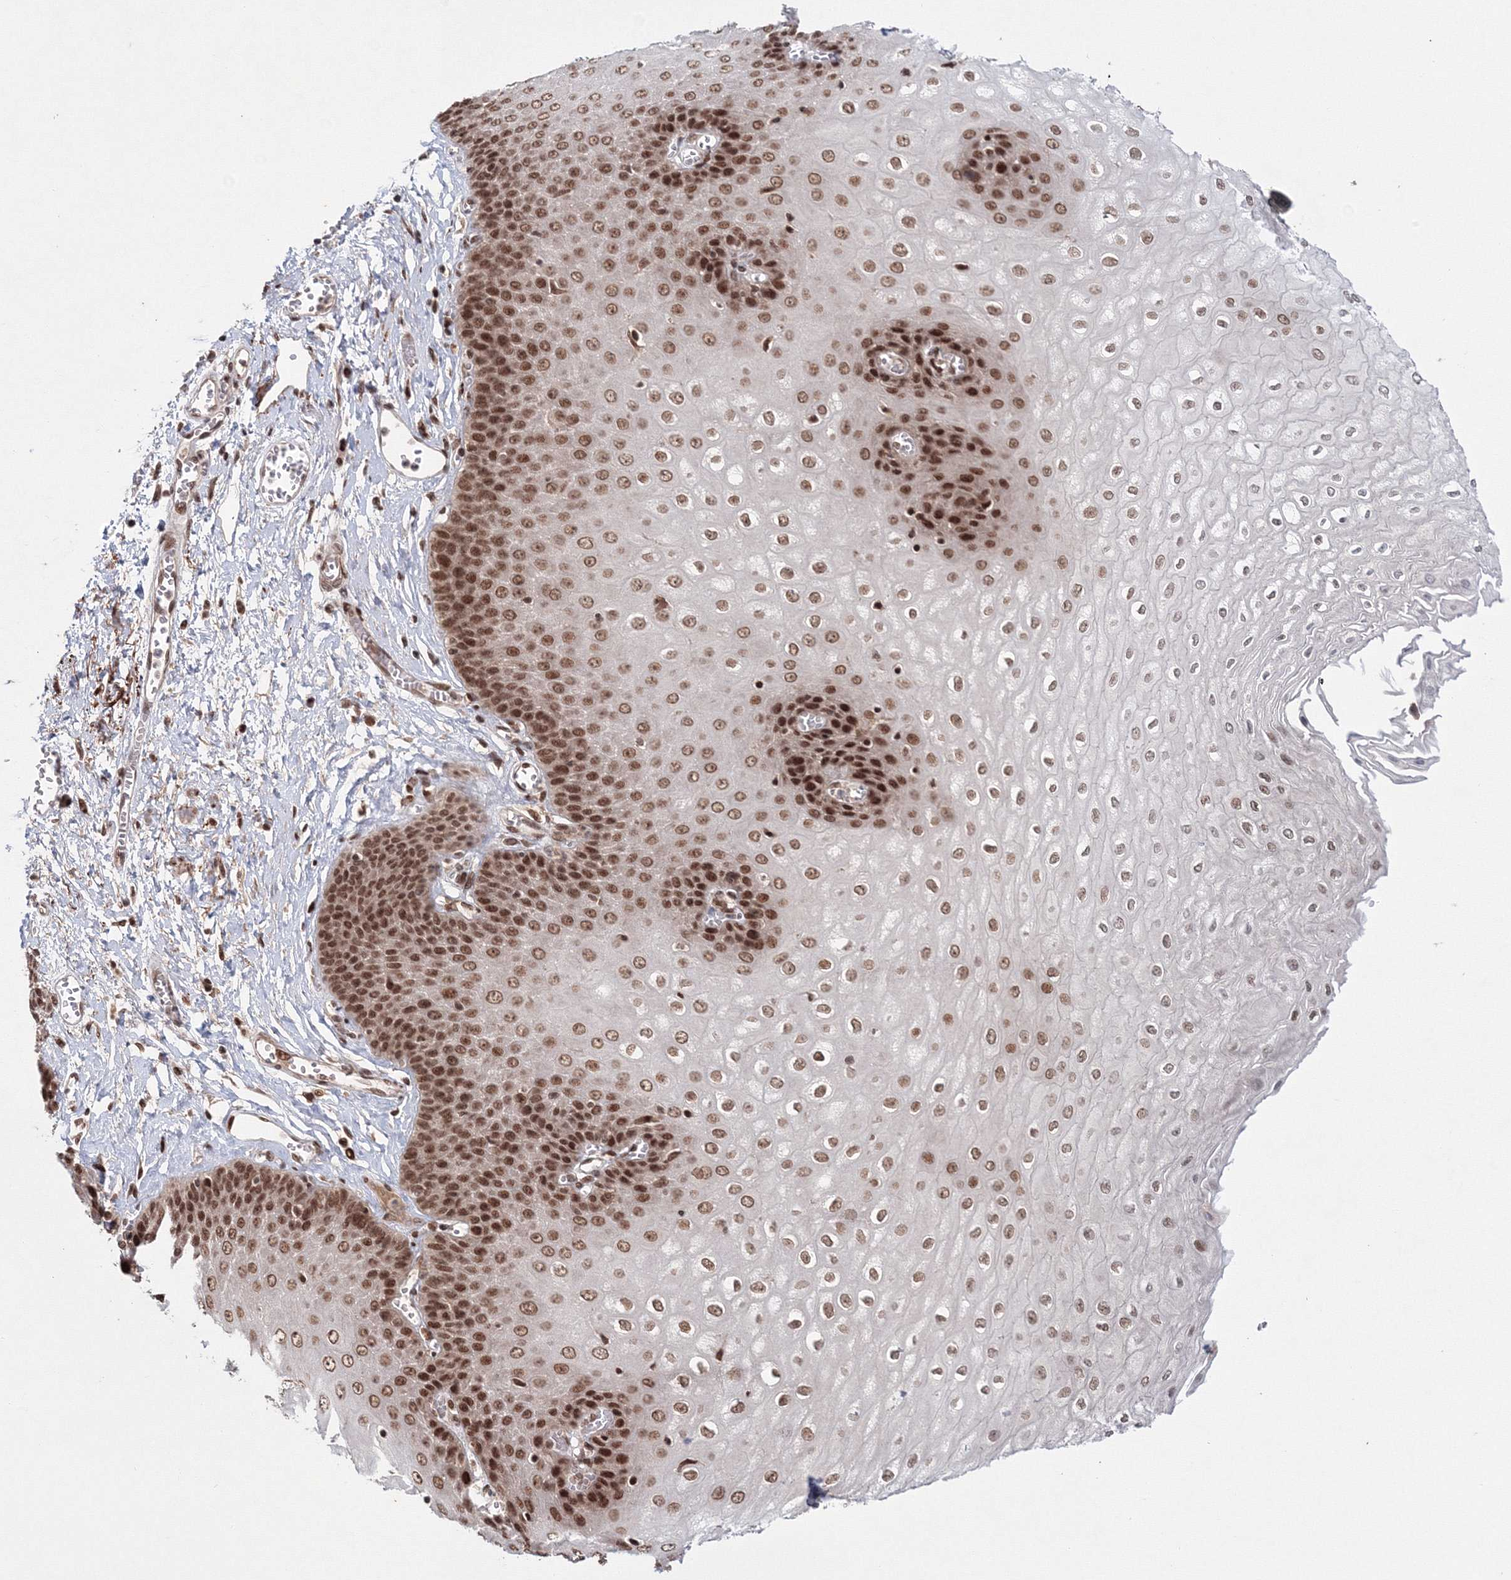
{"staining": {"intensity": "moderate", "quantity": ">75%", "location": "nuclear"}, "tissue": "esophagus", "cell_type": "Squamous epithelial cells", "image_type": "normal", "snomed": [{"axis": "morphology", "description": "Normal tissue, NOS"}, {"axis": "topography", "description": "Esophagus"}], "caption": "This is a photomicrograph of immunohistochemistry staining of normal esophagus, which shows moderate positivity in the nuclear of squamous epithelial cells.", "gene": "NOA1", "patient": {"sex": "male", "age": 60}}